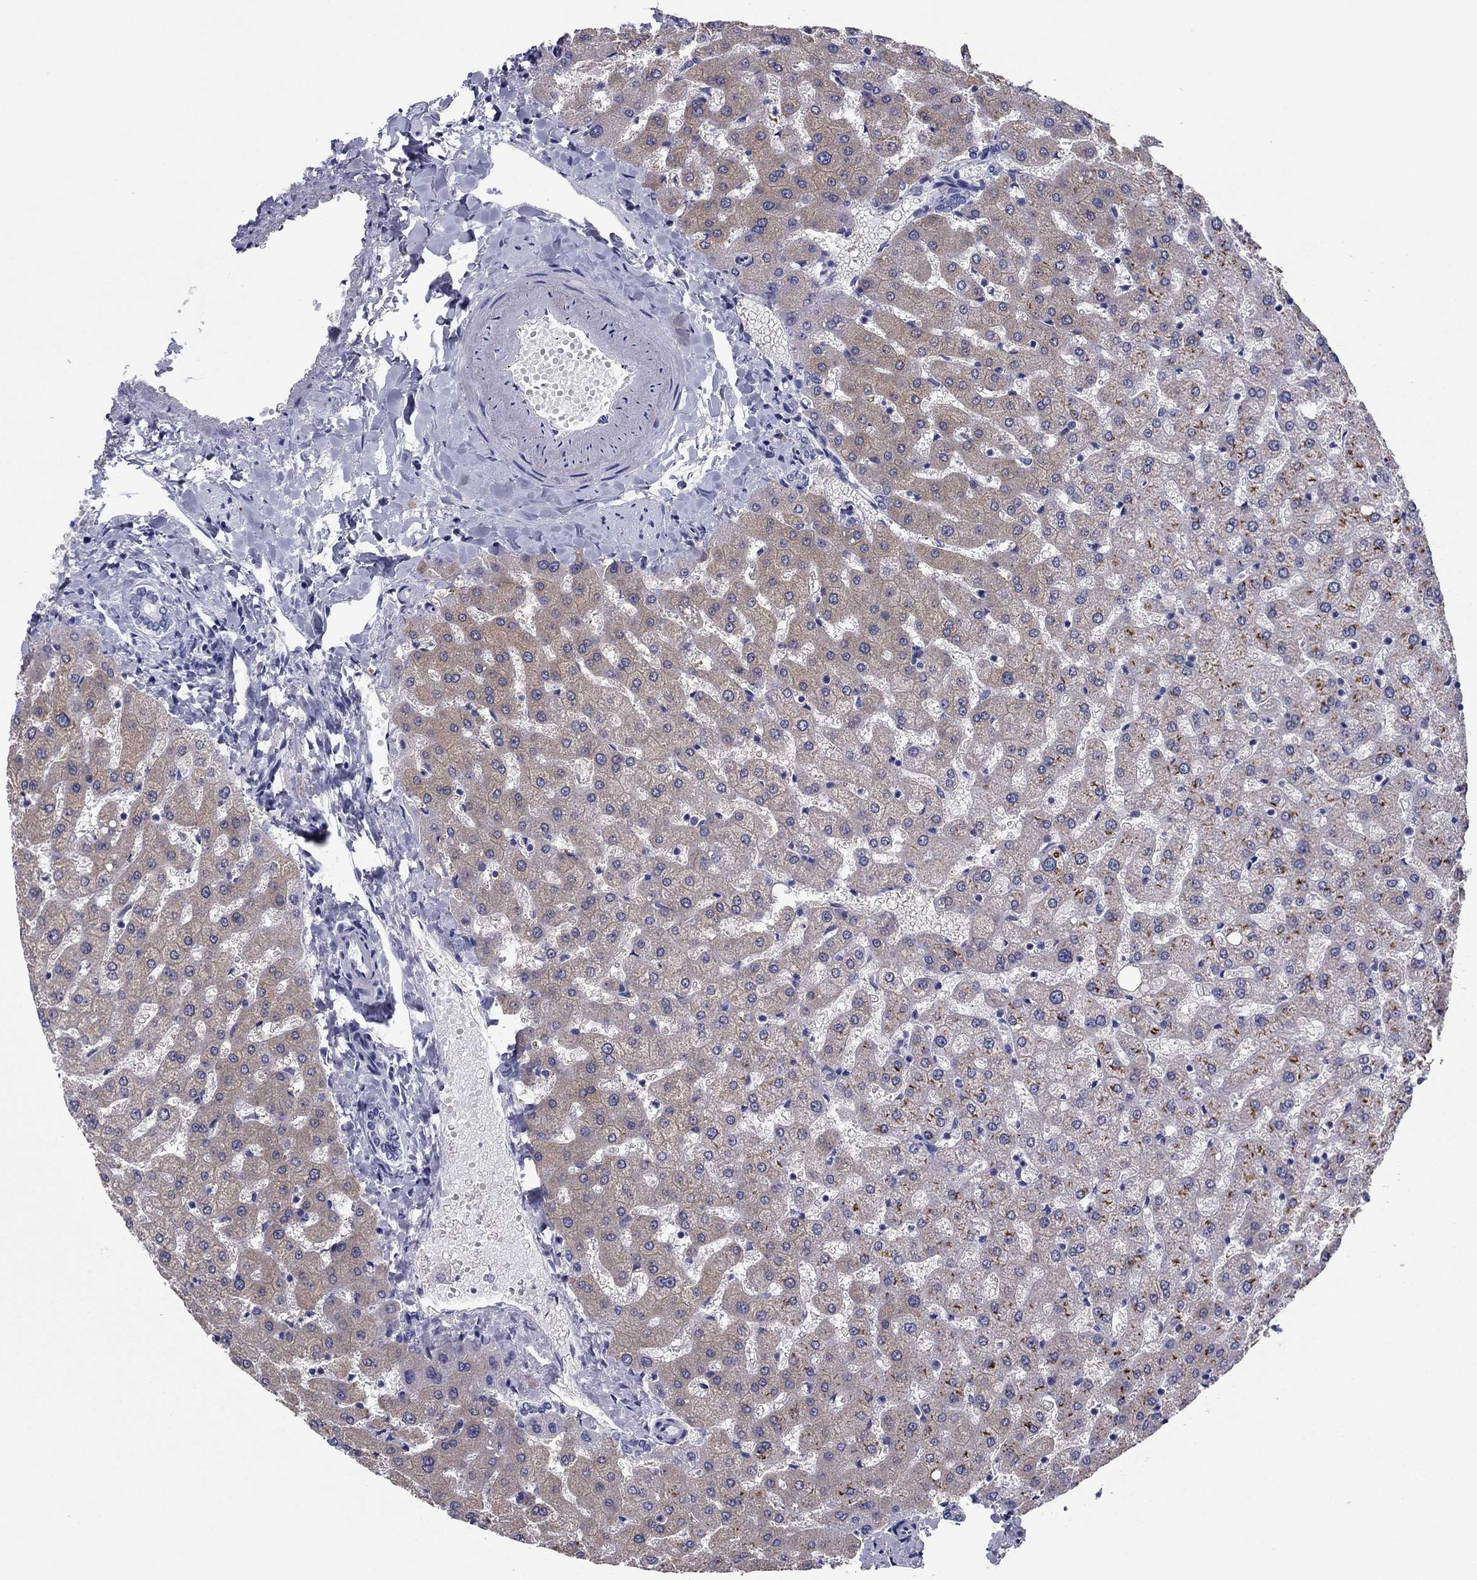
{"staining": {"intensity": "negative", "quantity": "none", "location": "none"}, "tissue": "liver", "cell_type": "Cholangiocytes", "image_type": "normal", "snomed": [{"axis": "morphology", "description": "Normal tissue, NOS"}, {"axis": "topography", "description": "Liver"}], "caption": "Immunohistochemical staining of benign human liver reveals no significant expression in cholangiocytes.", "gene": "TCFL5", "patient": {"sex": "female", "age": 50}}